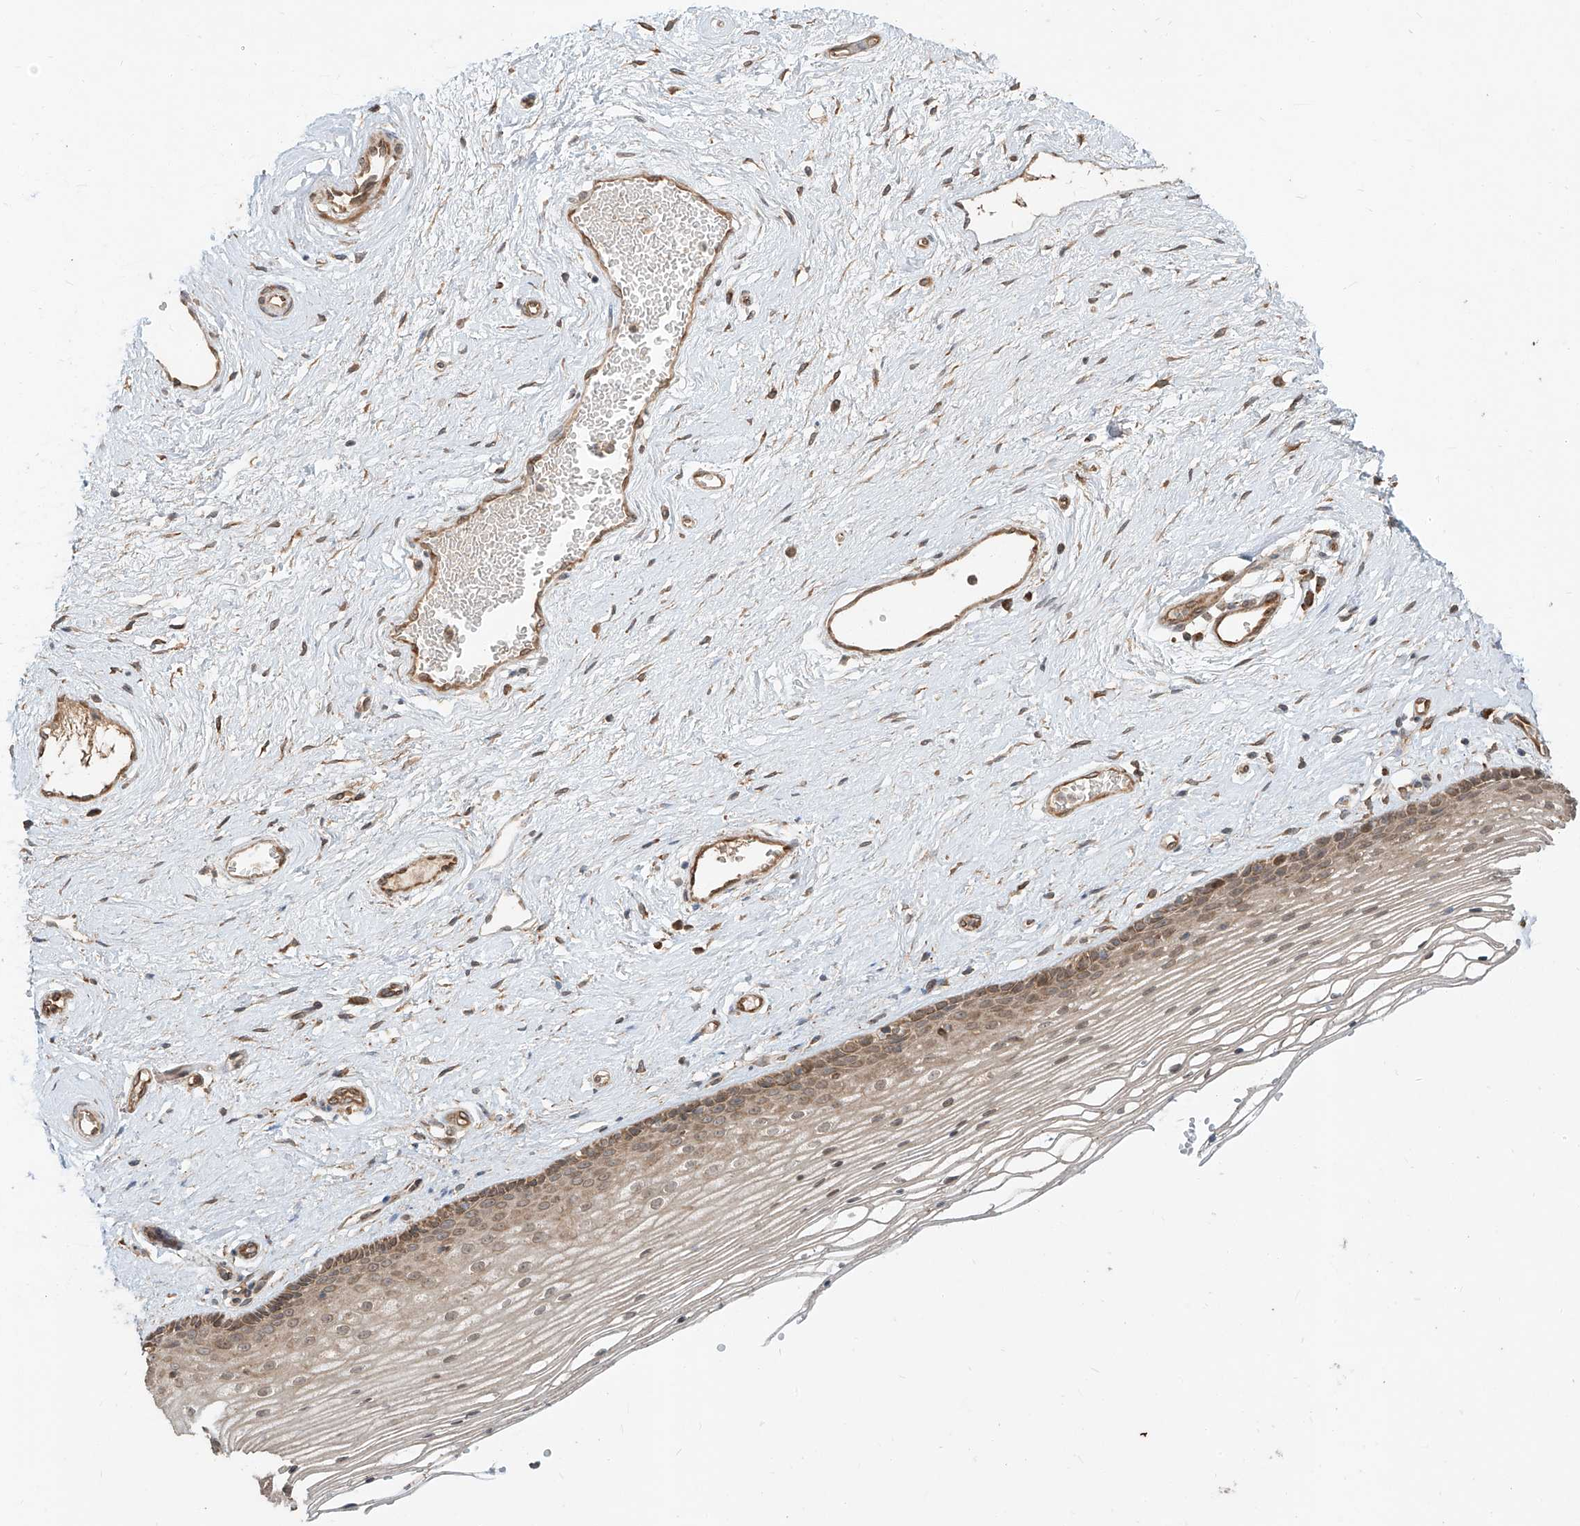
{"staining": {"intensity": "moderate", "quantity": "25%-75%", "location": "cytoplasmic/membranous"}, "tissue": "vagina", "cell_type": "Squamous epithelial cells", "image_type": "normal", "snomed": [{"axis": "morphology", "description": "Normal tissue, NOS"}, {"axis": "topography", "description": "Vagina"}], "caption": "This histopathology image displays immunohistochemistry staining of unremarkable human vagina, with medium moderate cytoplasmic/membranous expression in approximately 25%-75% of squamous epithelial cells.", "gene": "STX19", "patient": {"sex": "female", "age": 46}}